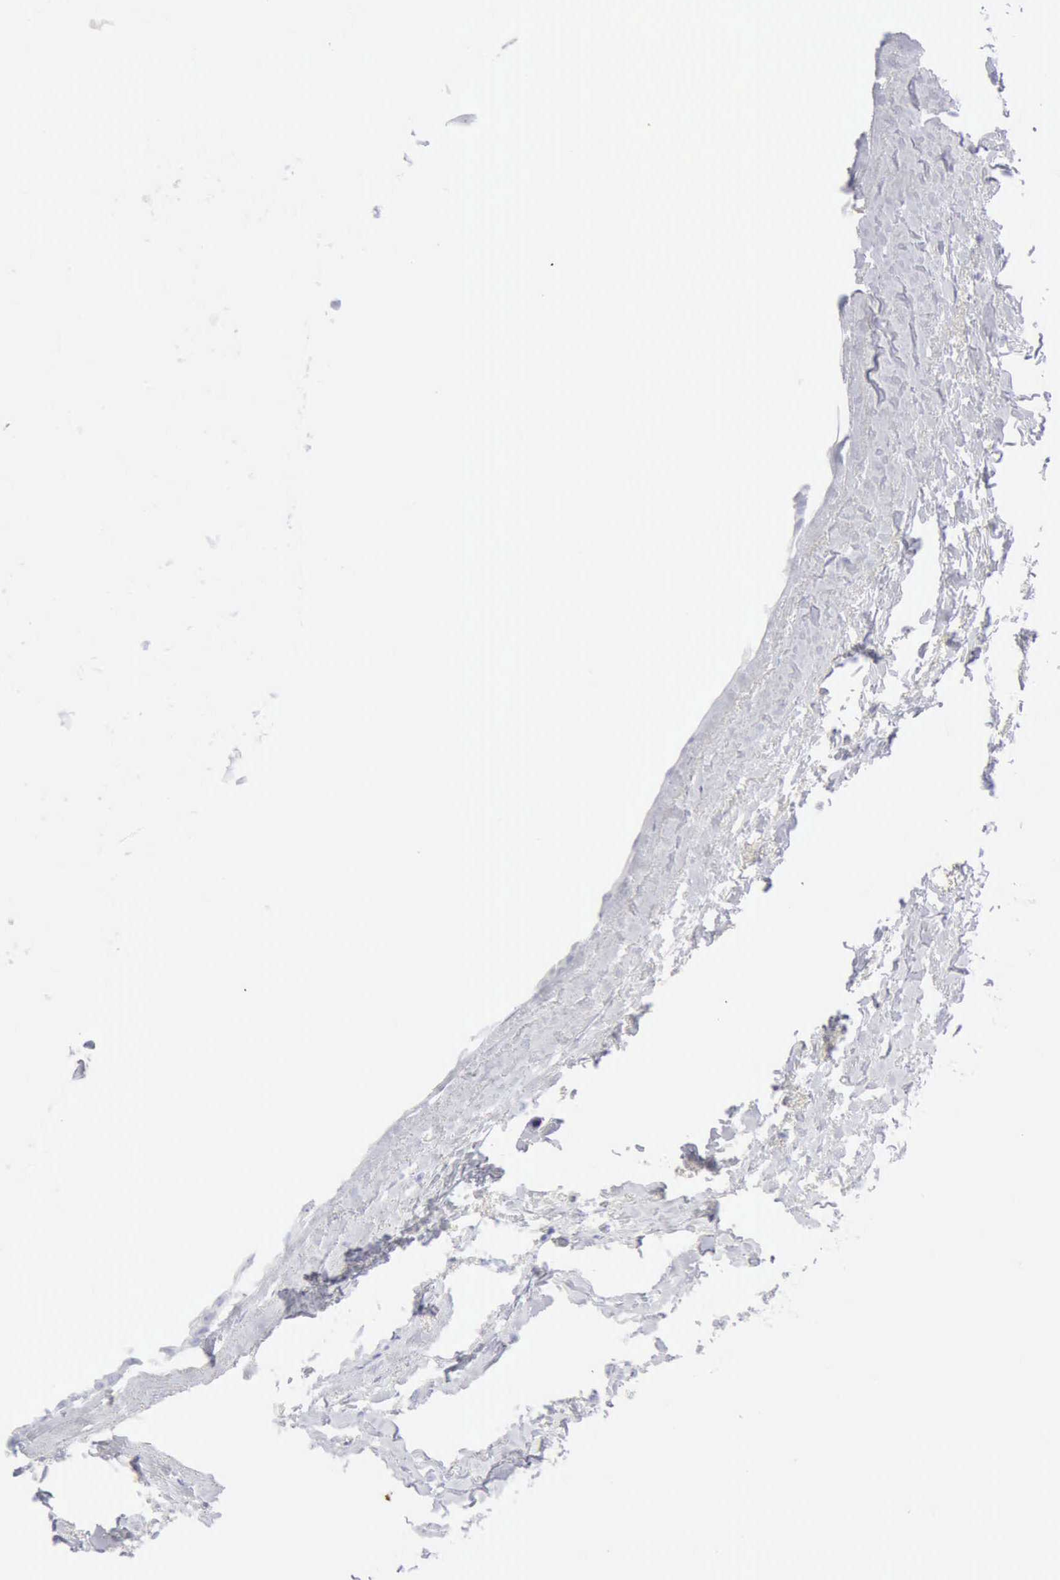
{"staining": {"intensity": "negative", "quantity": "none", "location": "none"}, "tissue": "breast cancer", "cell_type": "Tumor cells", "image_type": "cancer", "snomed": [{"axis": "morphology", "description": "Duct carcinoma"}, {"axis": "topography", "description": "Breast"}], "caption": "A photomicrograph of breast cancer (invasive ductal carcinoma) stained for a protein reveals no brown staining in tumor cells. (Stains: DAB IHC with hematoxylin counter stain, Microscopy: brightfield microscopy at high magnification).", "gene": "KRT10", "patient": {"sex": "female", "age": 54}}